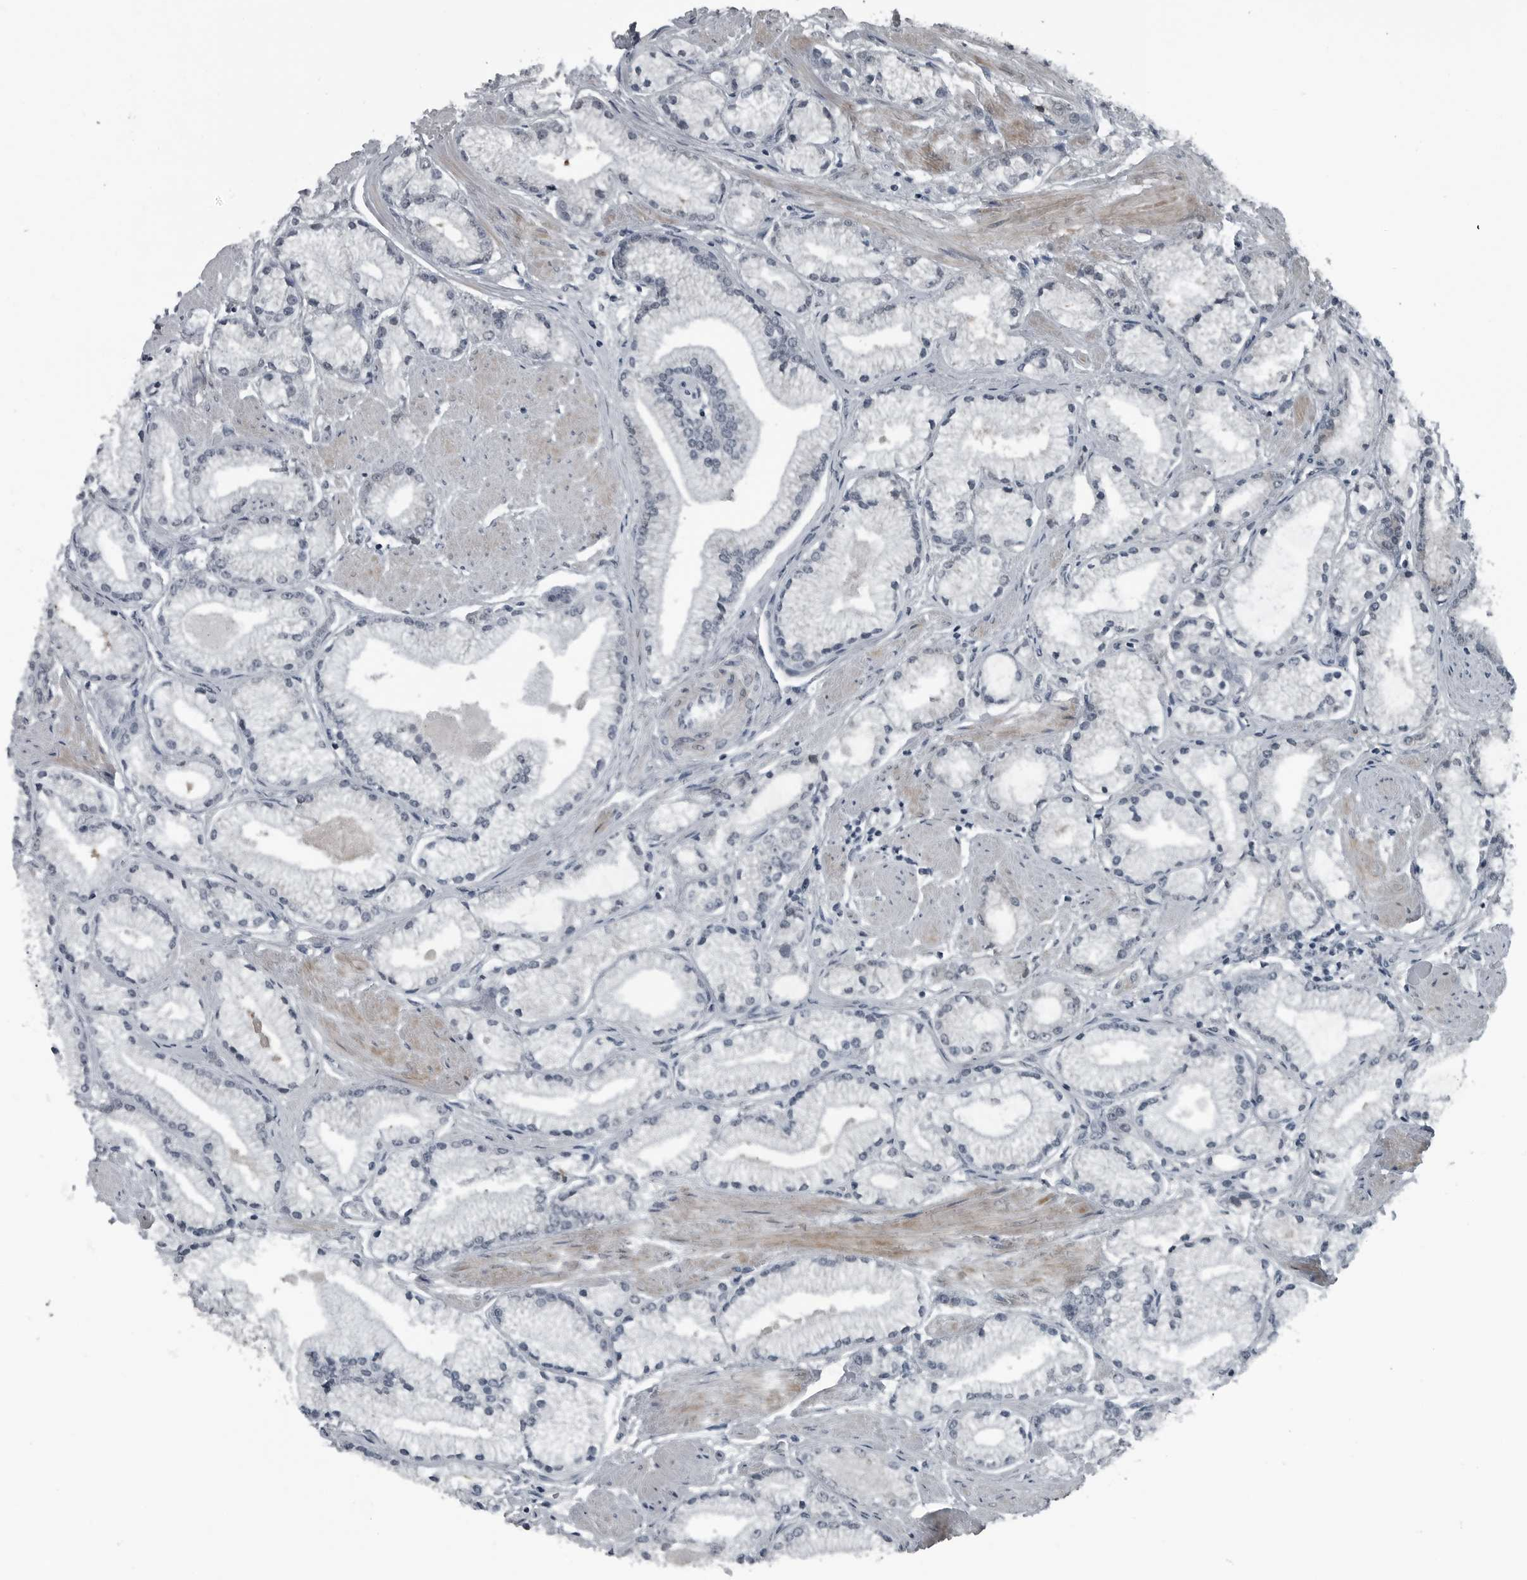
{"staining": {"intensity": "negative", "quantity": "none", "location": "none"}, "tissue": "prostate cancer", "cell_type": "Tumor cells", "image_type": "cancer", "snomed": [{"axis": "morphology", "description": "Adenocarcinoma, High grade"}, {"axis": "topography", "description": "Prostate"}], "caption": "Immunohistochemistry (IHC) of human prostate cancer (adenocarcinoma (high-grade)) demonstrates no positivity in tumor cells.", "gene": "DNAAF11", "patient": {"sex": "male", "age": 50}}